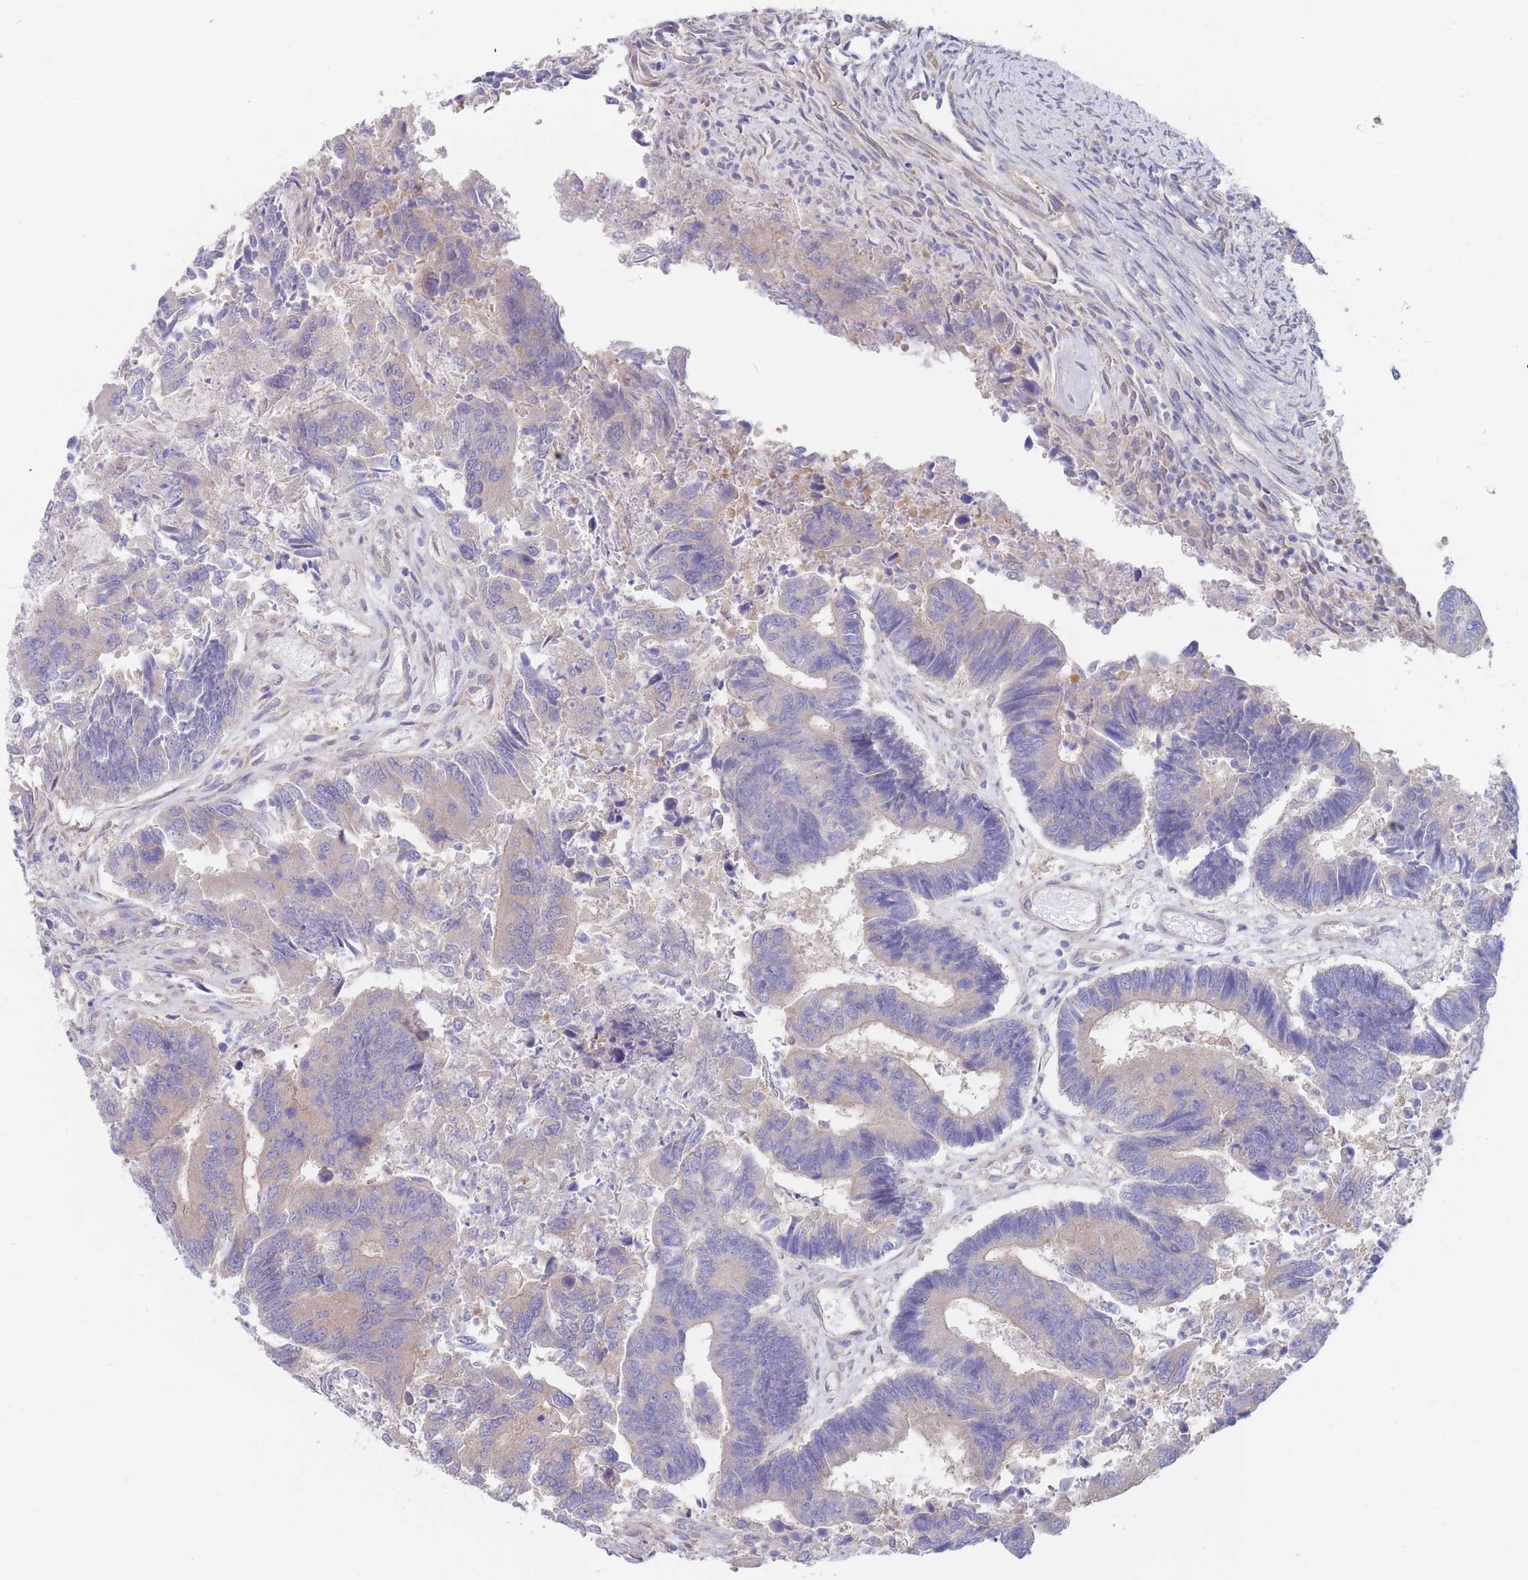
{"staining": {"intensity": "weak", "quantity": "<25%", "location": "cytoplasmic/membranous"}, "tissue": "colorectal cancer", "cell_type": "Tumor cells", "image_type": "cancer", "snomed": [{"axis": "morphology", "description": "Adenocarcinoma, NOS"}, {"axis": "topography", "description": "Colon"}], "caption": "Immunohistochemical staining of human adenocarcinoma (colorectal) shows no significant staining in tumor cells.", "gene": "ZNF281", "patient": {"sex": "female", "age": 67}}